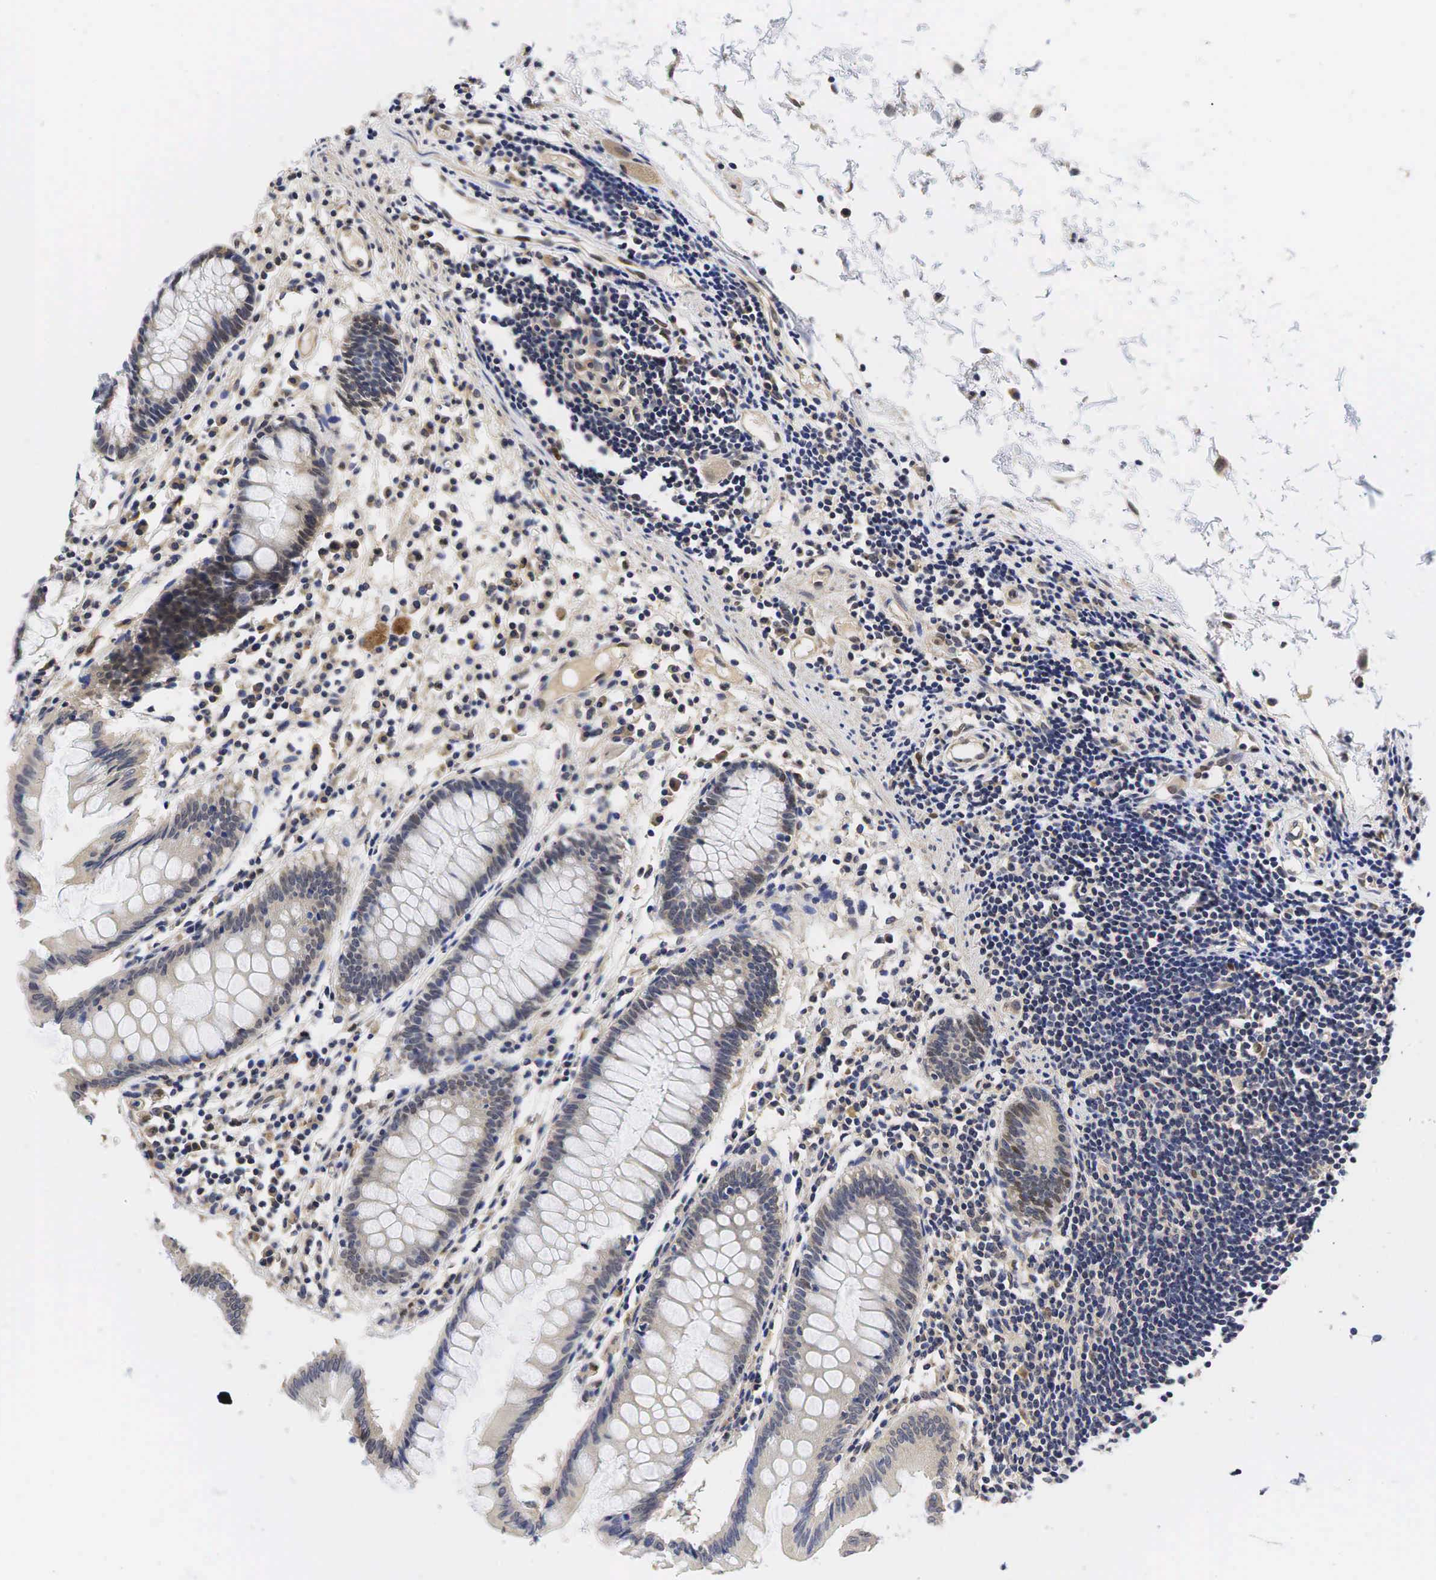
{"staining": {"intensity": "weak", "quantity": ">75%", "location": "cytoplasmic/membranous"}, "tissue": "colon", "cell_type": "Endothelial cells", "image_type": "normal", "snomed": [{"axis": "morphology", "description": "Normal tissue, NOS"}, {"axis": "topography", "description": "Colon"}], "caption": "Protein staining demonstrates weak cytoplasmic/membranous positivity in about >75% of endothelial cells in benign colon.", "gene": "CCND1", "patient": {"sex": "female", "age": 55}}